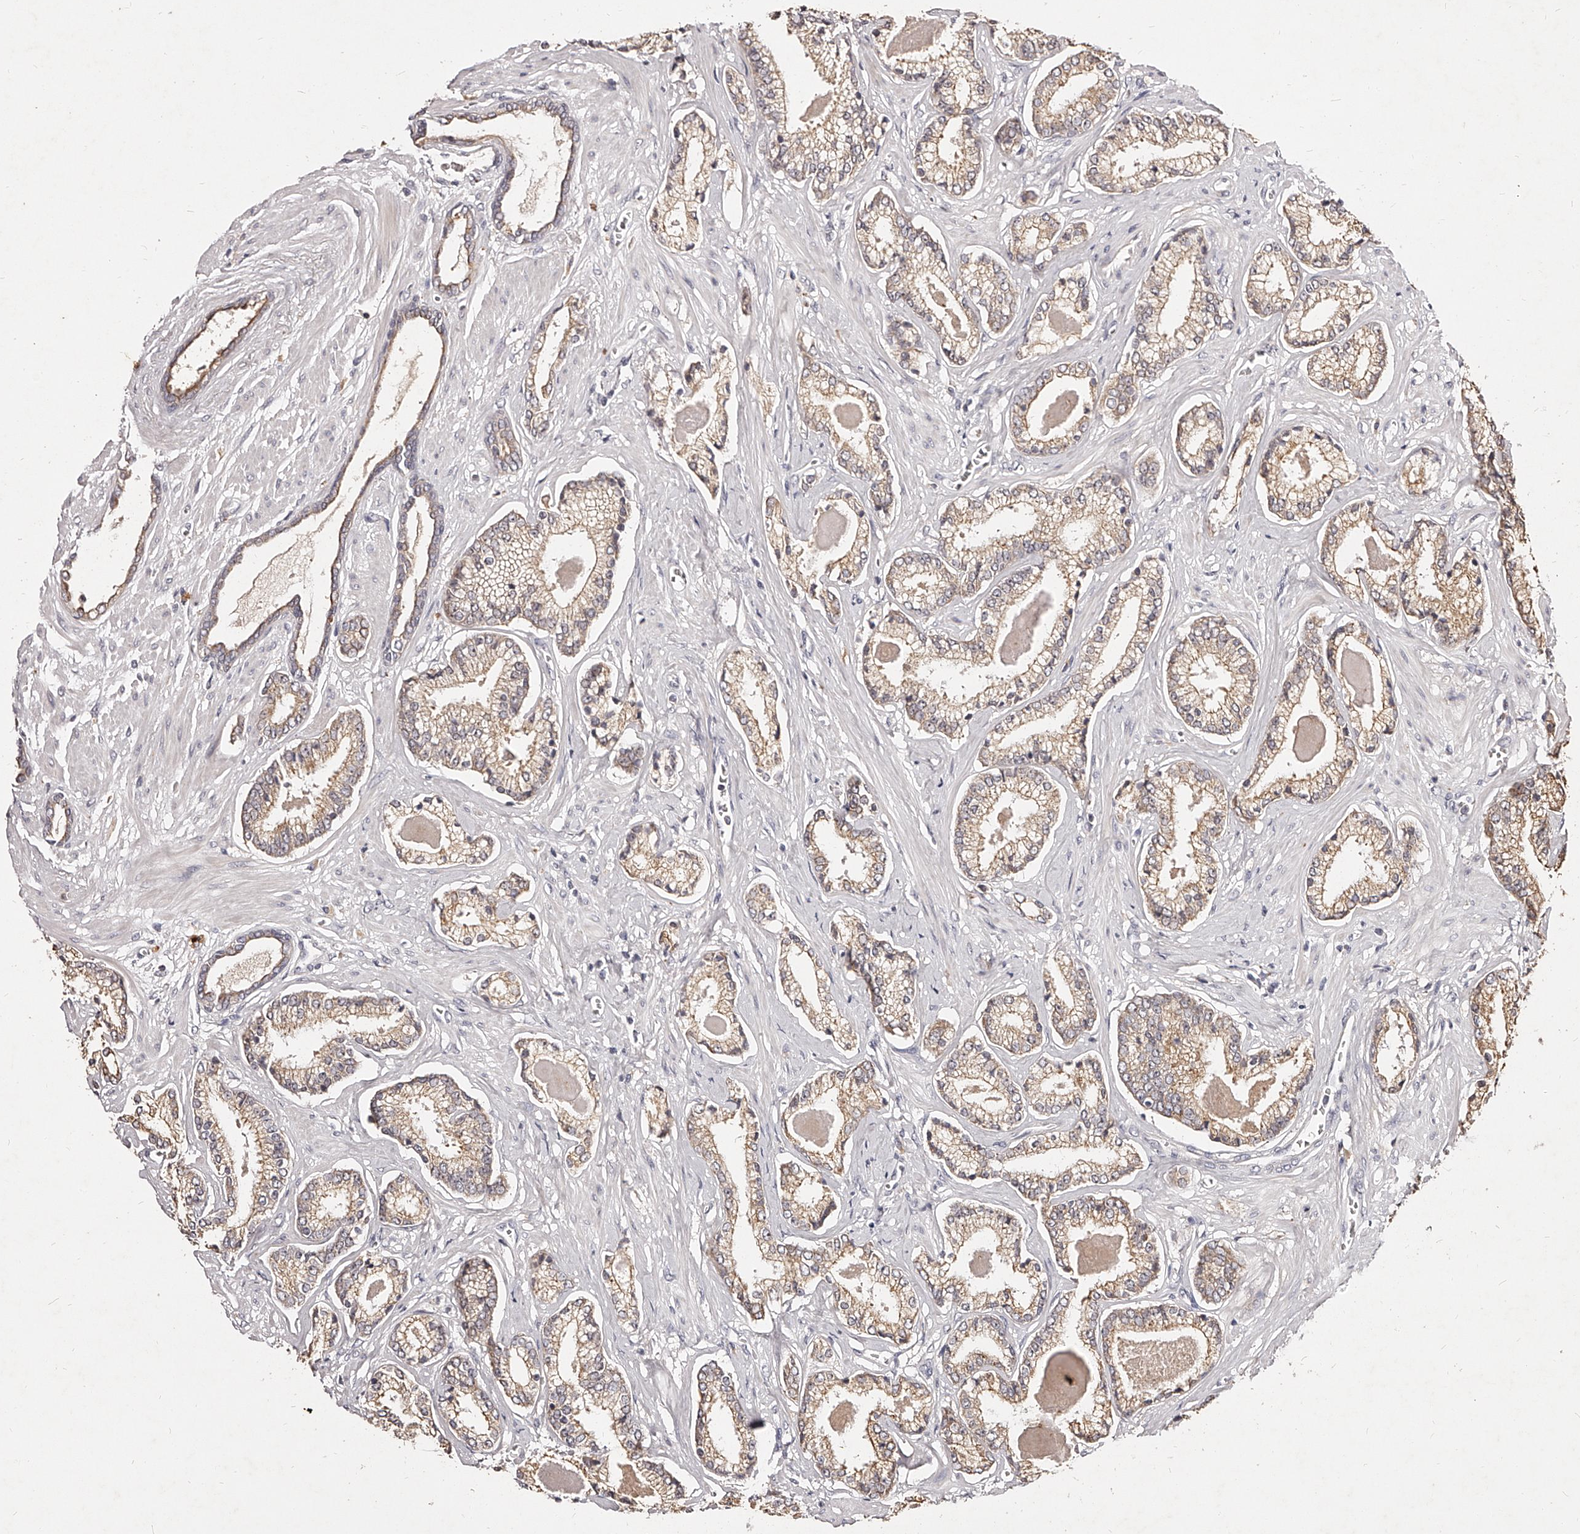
{"staining": {"intensity": "moderate", "quantity": "25%-75%", "location": "cytoplasmic/membranous"}, "tissue": "prostate cancer", "cell_type": "Tumor cells", "image_type": "cancer", "snomed": [{"axis": "morphology", "description": "Adenocarcinoma, Low grade"}, {"axis": "topography", "description": "Prostate"}], "caption": "The image reveals staining of prostate cancer, revealing moderate cytoplasmic/membranous protein positivity (brown color) within tumor cells.", "gene": "PHACTR1", "patient": {"sex": "male", "age": 70}}